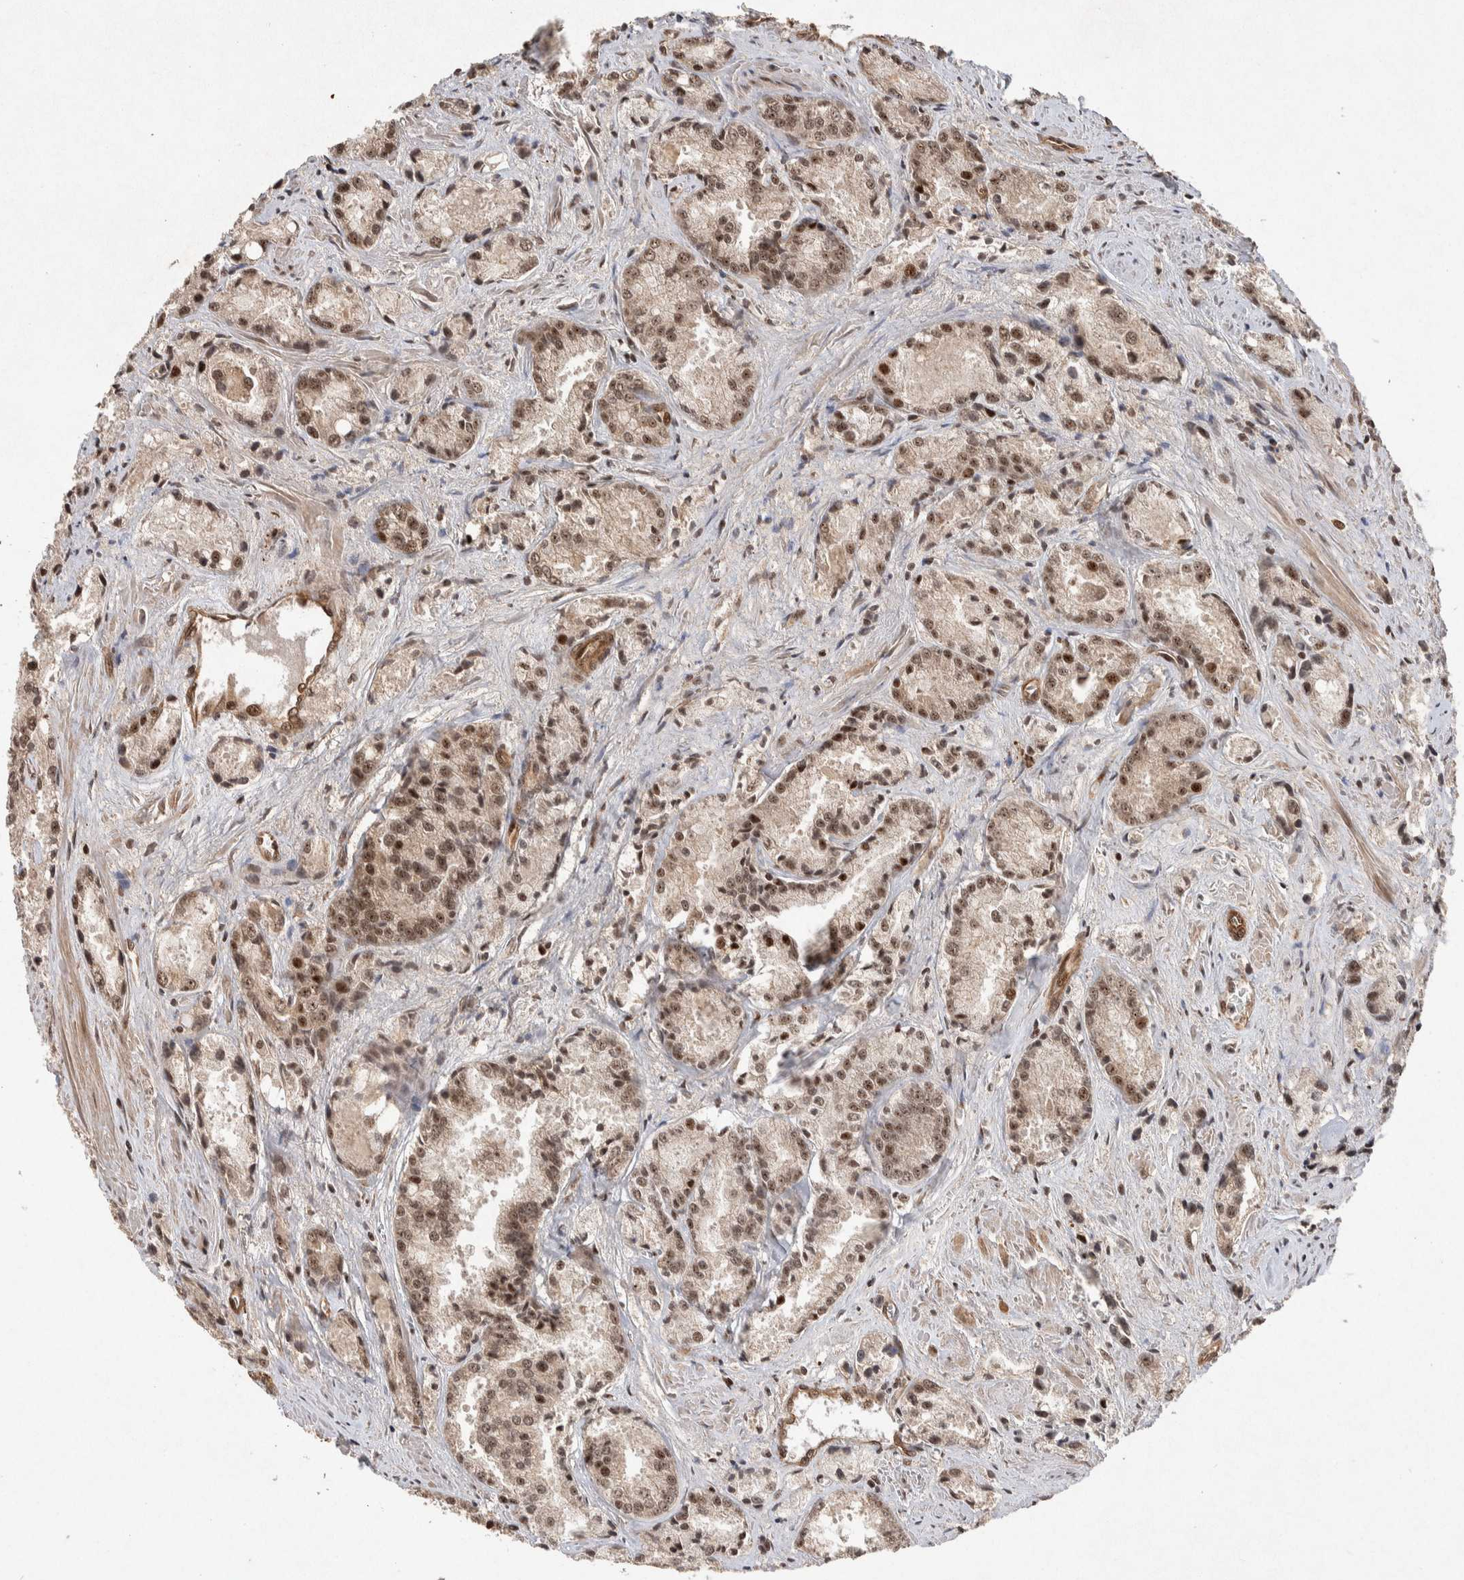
{"staining": {"intensity": "moderate", "quantity": ">75%", "location": "nuclear"}, "tissue": "prostate cancer", "cell_type": "Tumor cells", "image_type": "cancer", "snomed": [{"axis": "morphology", "description": "Adenocarcinoma, Low grade"}, {"axis": "topography", "description": "Prostate"}], "caption": "This is a photomicrograph of immunohistochemistry (IHC) staining of low-grade adenocarcinoma (prostate), which shows moderate positivity in the nuclear of tumor cells.", "gene": "TOR1B", "patient": {"sex": "male", "age": 64}}